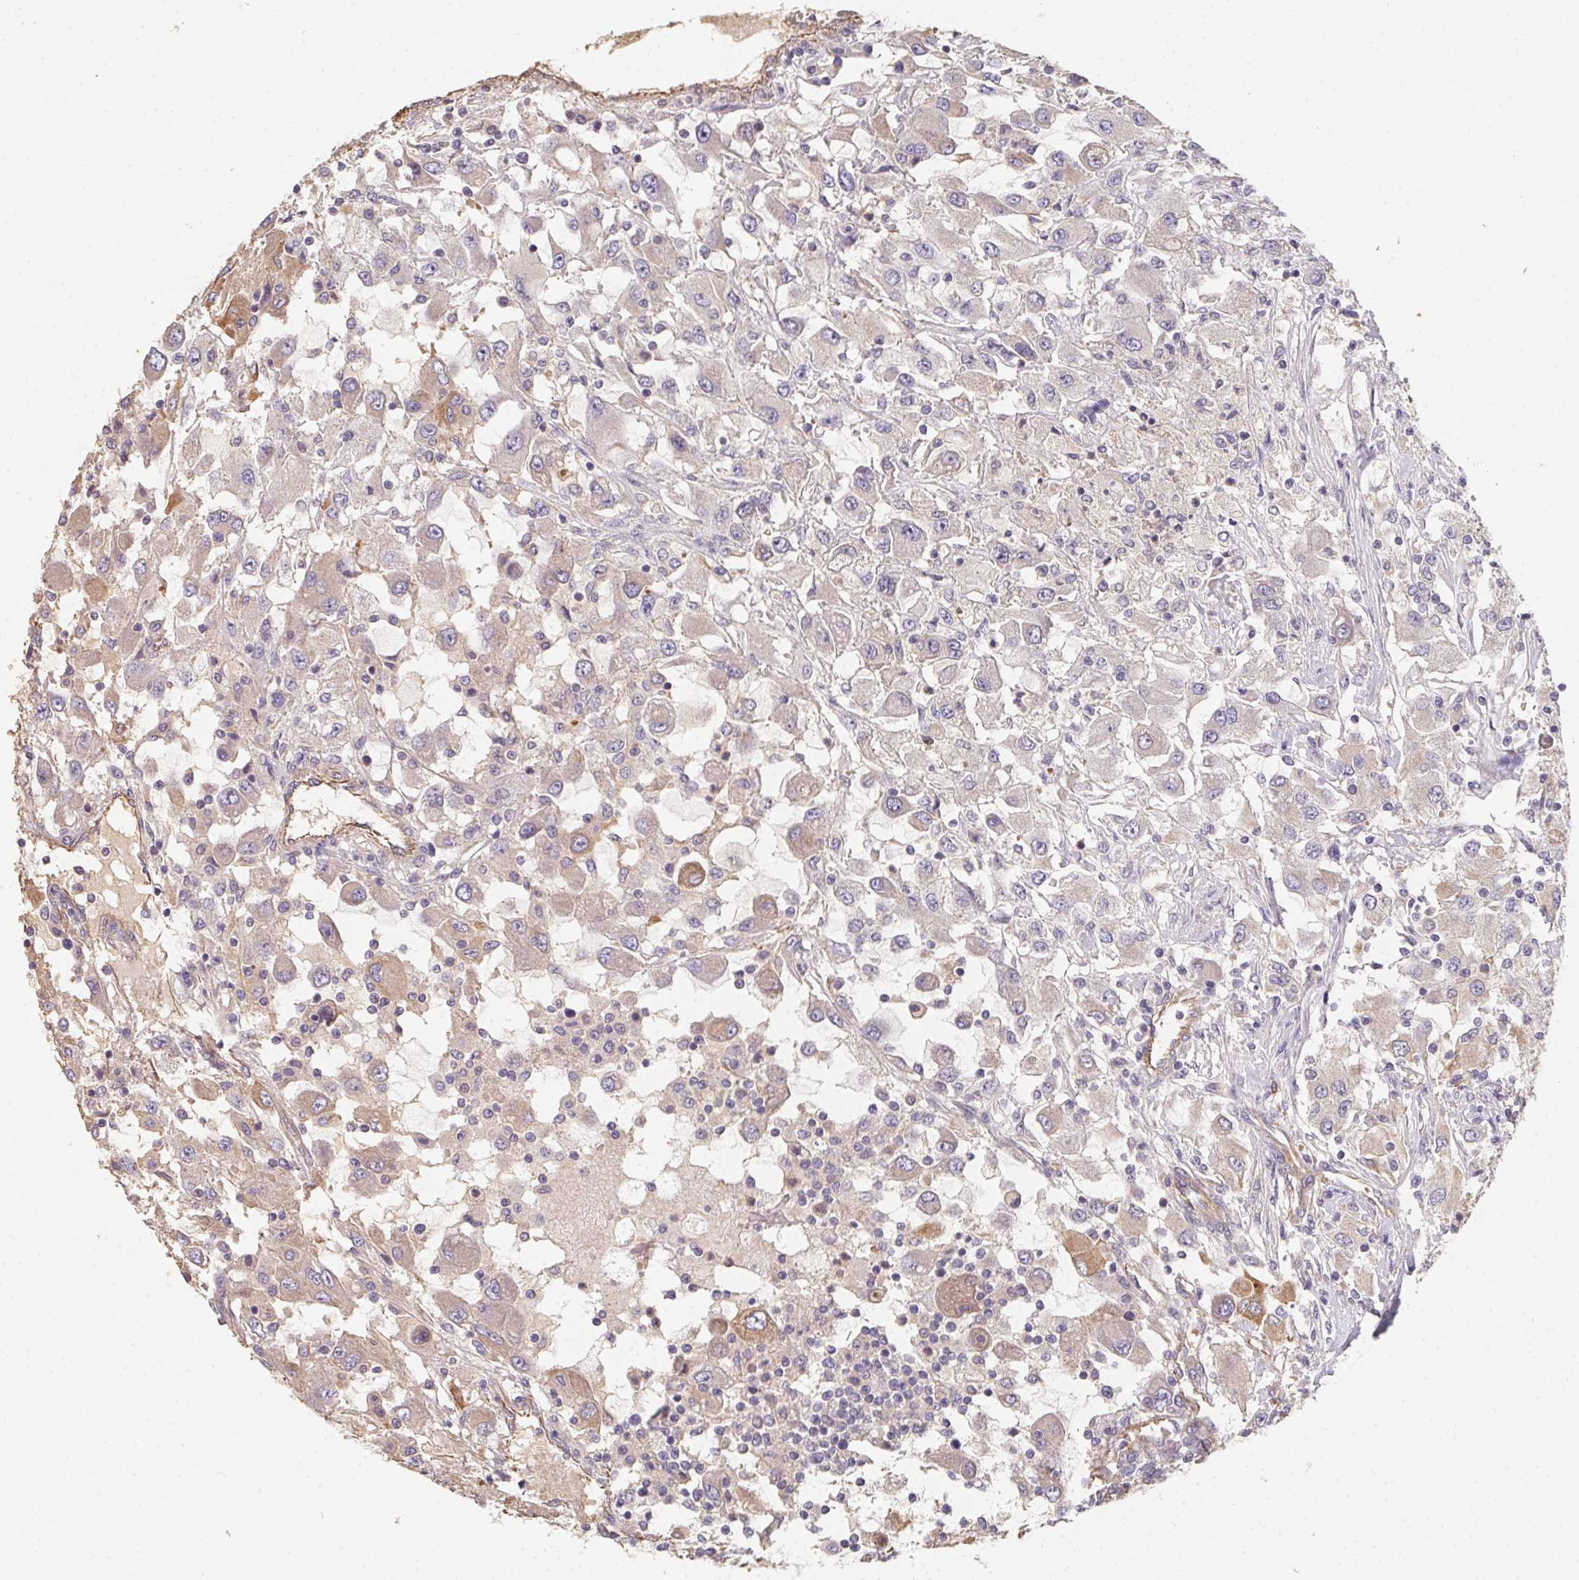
{"staining": {"intensity": "weak", "quantity": "<25%", "location": "cytoplasmic/membranous"}, "tissue": "renal cancer", "cell_type": "Tumor cells", "image_type": "cancer", "snomed": [{"axis": "morphology", "description": "Adenocarcinoma, NOS"}, {"axis": "topography", "description": "Kidney"}], "caption": "DAB immunohistochemical staining of human renal adenocarcinoma demonstrates no significant expression in tumor cells.", "gene": "TBKBP1", "patient": {"sex": "female", "age": 67}}